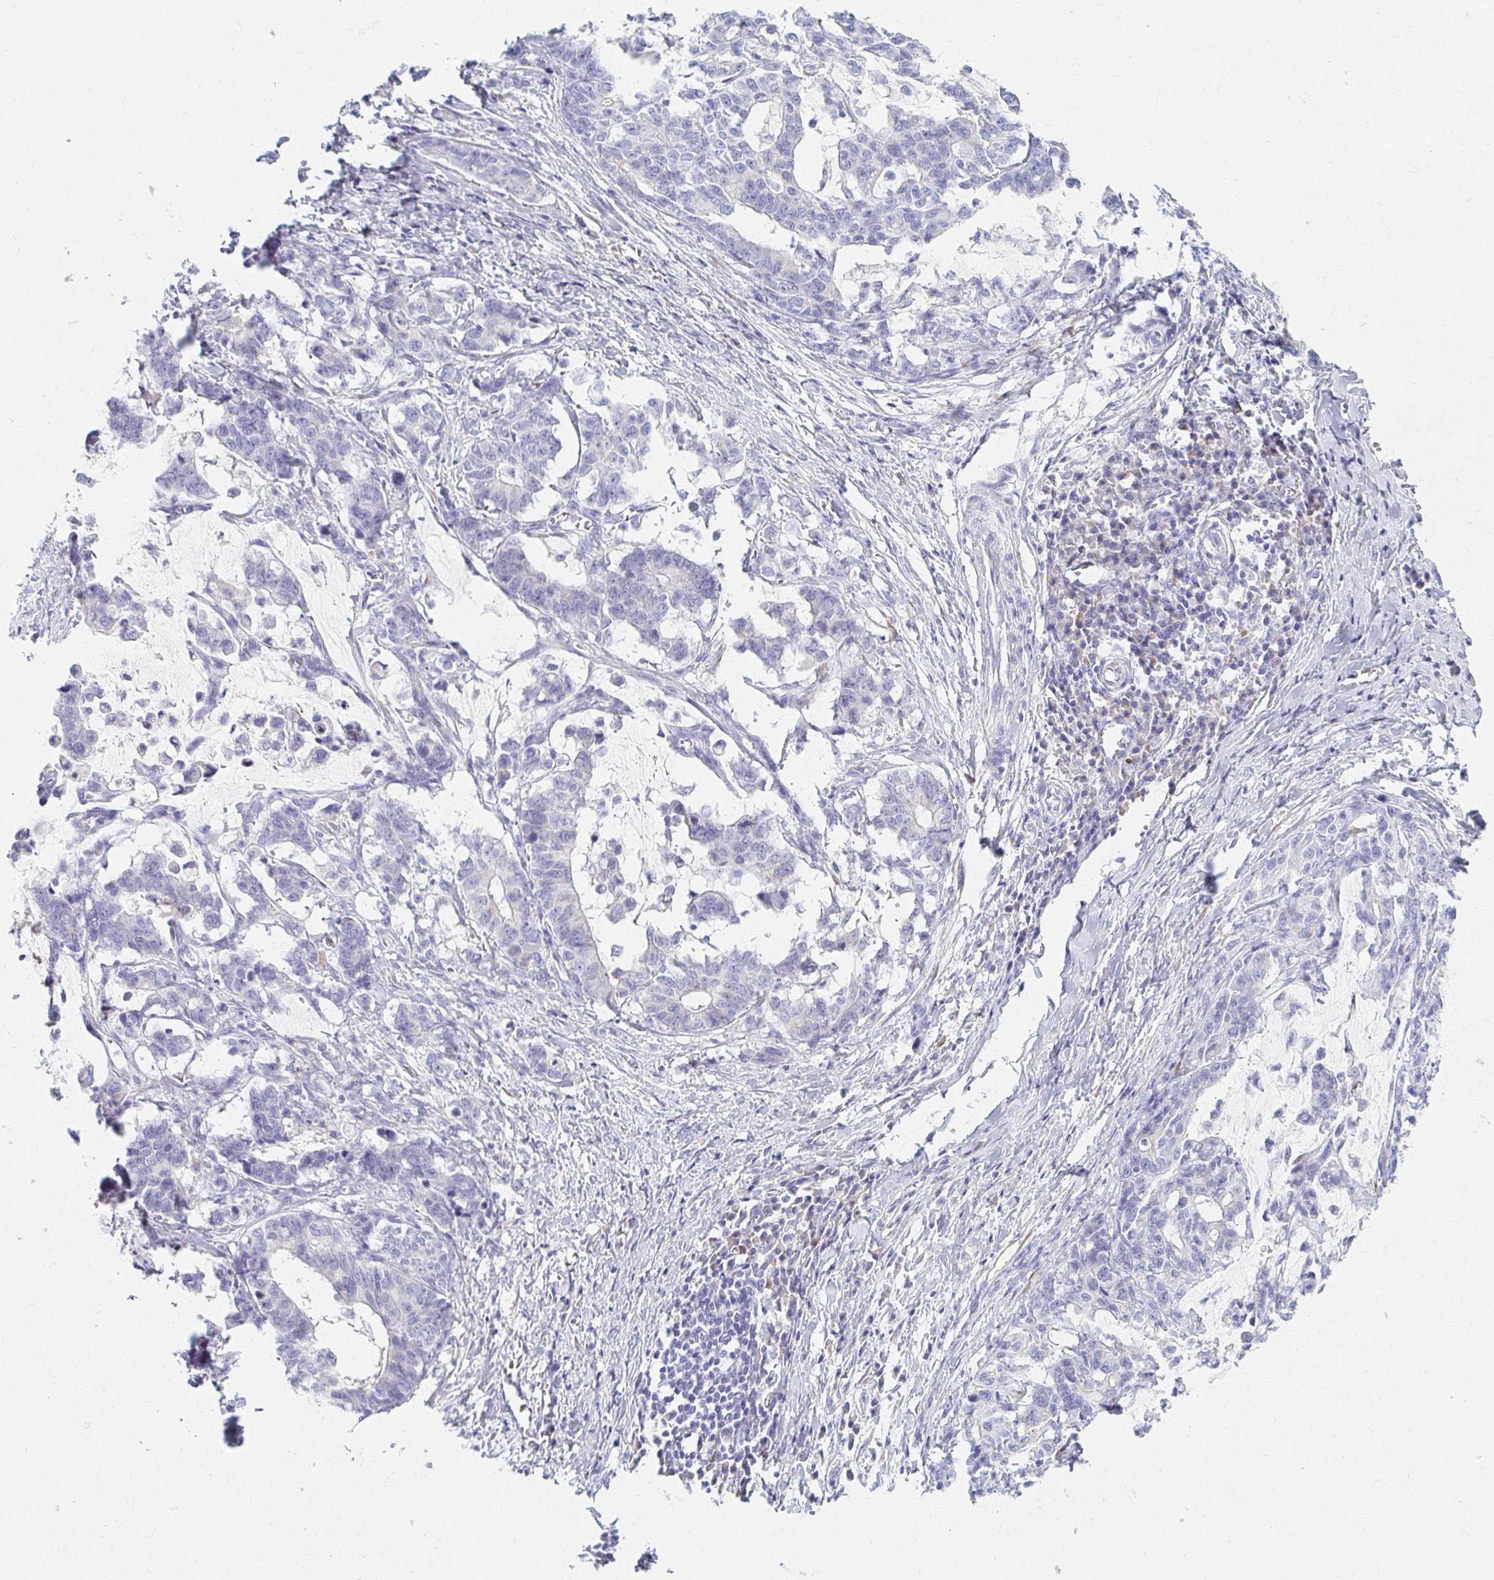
{"staining": {"intensity": "negative", "quantity": "none", "location": "none"}, "tissue": "stomach cancer", "cell_type": "Tumor cells", "image_type": "cancer", "snomed": [{"axis": "morphology", "description": "Normal tissue, NOS"}, {"axis": "morphology", "description": "Adenocarcinoma, NOS"}, {"axis": "topography", "description": "Stomach"}], "caption": "Image shows no protein positivity in tumor cells of stomach cancer tissue. The staining is performed using DAB (3,3'-diaminobenzidine) brown chromogen with nuclei counter-stained in using hematoxylin.", "gene": "MYLK2", "patient": {"sex": "female", "age": 64}}